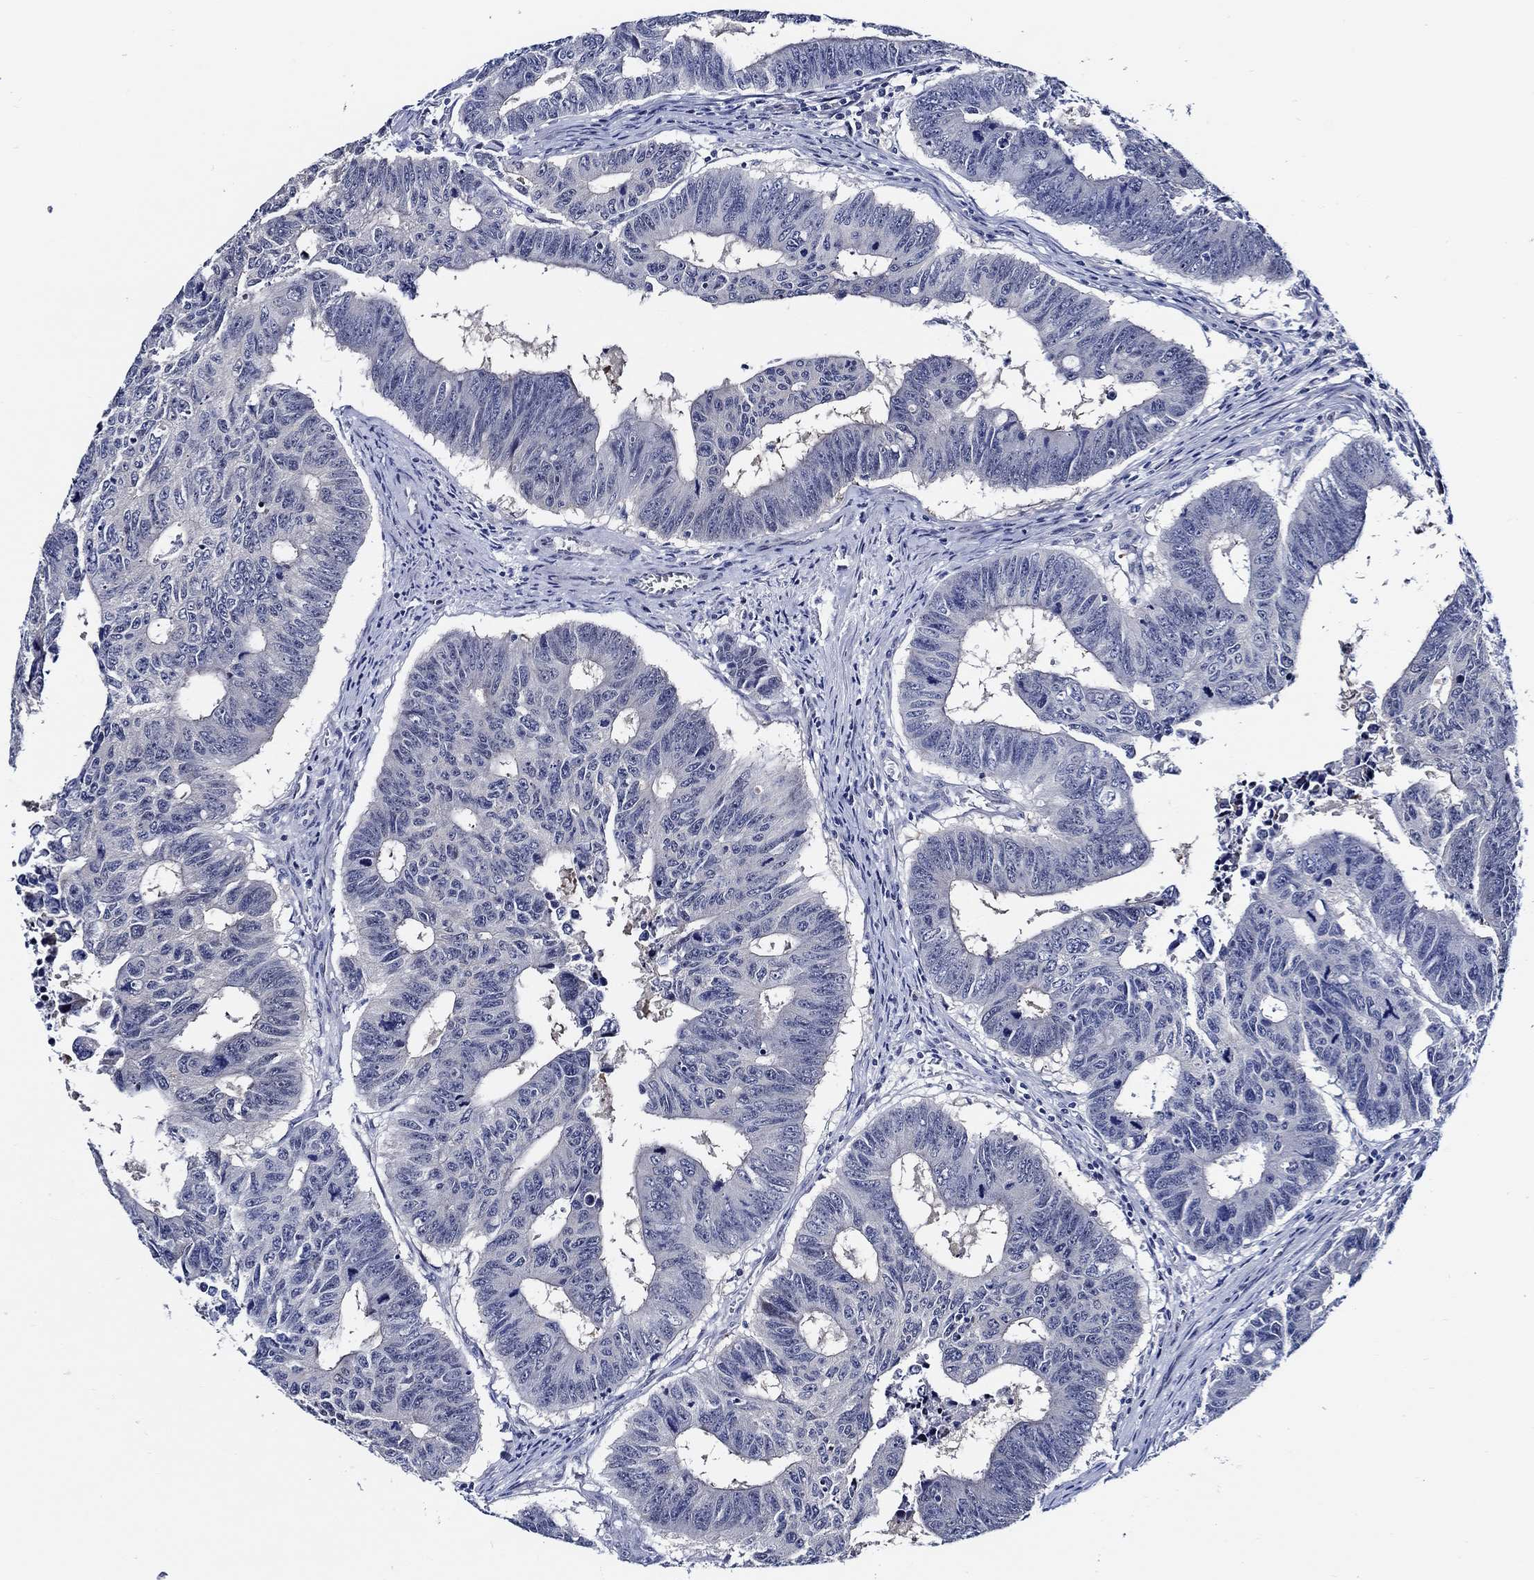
{"staining": {"intensity": "negative", "quantity": "none", "location": "none"}, "tissue": "colorectal cancer", "cell_type": "Tumor cells", "image_type": "cancer", "snomed": [{"axis": "morphology", "description": "Adenocarcinoma, NOS"}, {"axis": "topography", "description": "Appendix"}, {"axis": "topography", "description": "Colon"}, {"axis": "topography", "description": "Cecum"}, {"axis": "topography", "description": "Colon asc"}], "caption": "This is an immunohistochemistry (IHC) micrograph of human colorectal cancer (adenocarcinoma). There is no staining in tumor cells.", "gene": "C8orf48", "patient": {"sex": "female", "age": 85}}